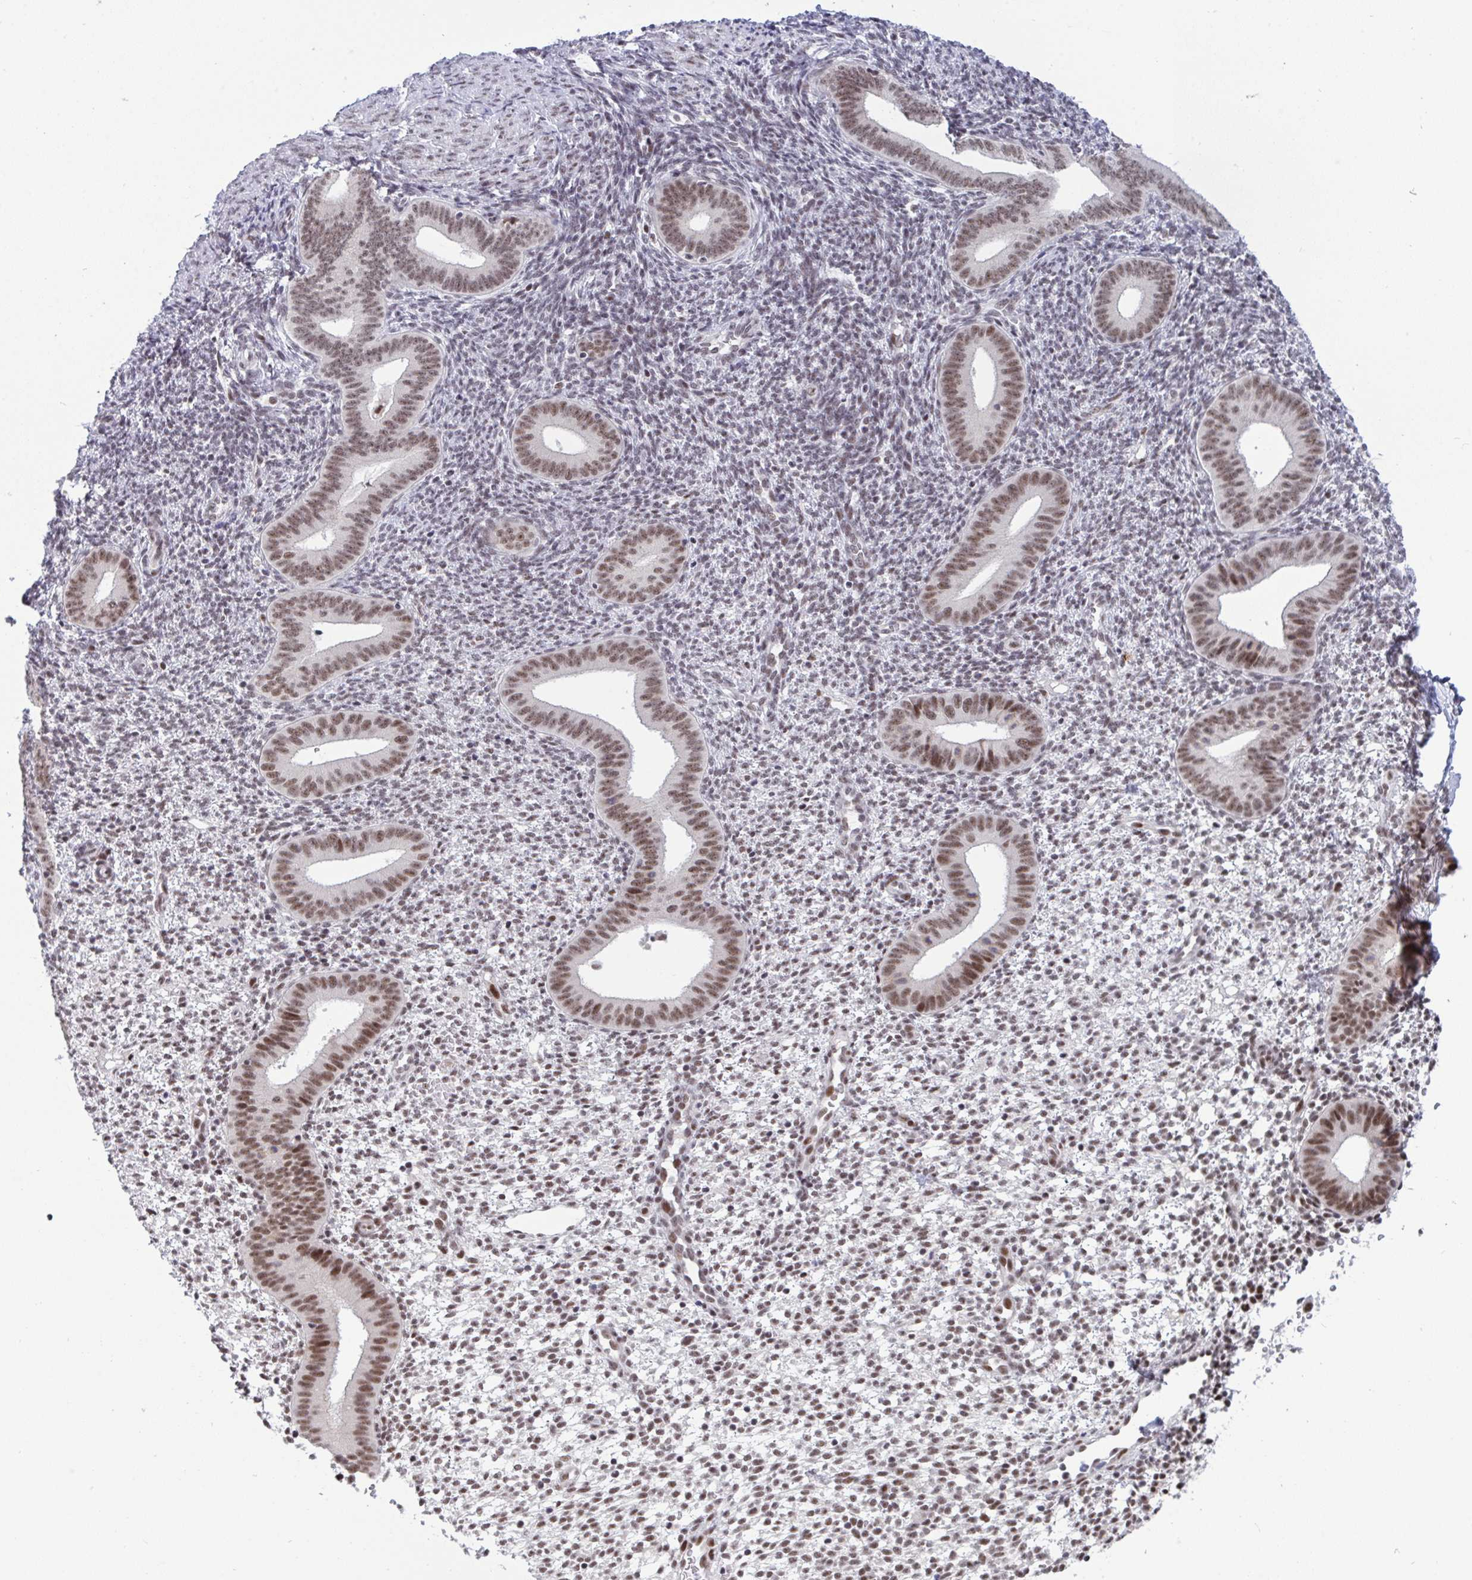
{"staining": {"intensity": "moderate", "quantity": "25%-75%", "location": "nuclear"}, "tissue": "endometrium", "cell_type": "Cells in endometrial stroma", "image_type": "normal", "snomed": [{"axis": "morphology", "description": "Normal tissue, NOS"}, {"axis": "topography", "description": "Endometrium"}], "caption": "Normal endometrium was stained to show a protein in brown. There is medium levels of moderate nuclear positivity in approximately 25%-75% of cells in endometrial stroma.", "gene": "WBP11", "patient": {"sex": "female", "age": 40}}